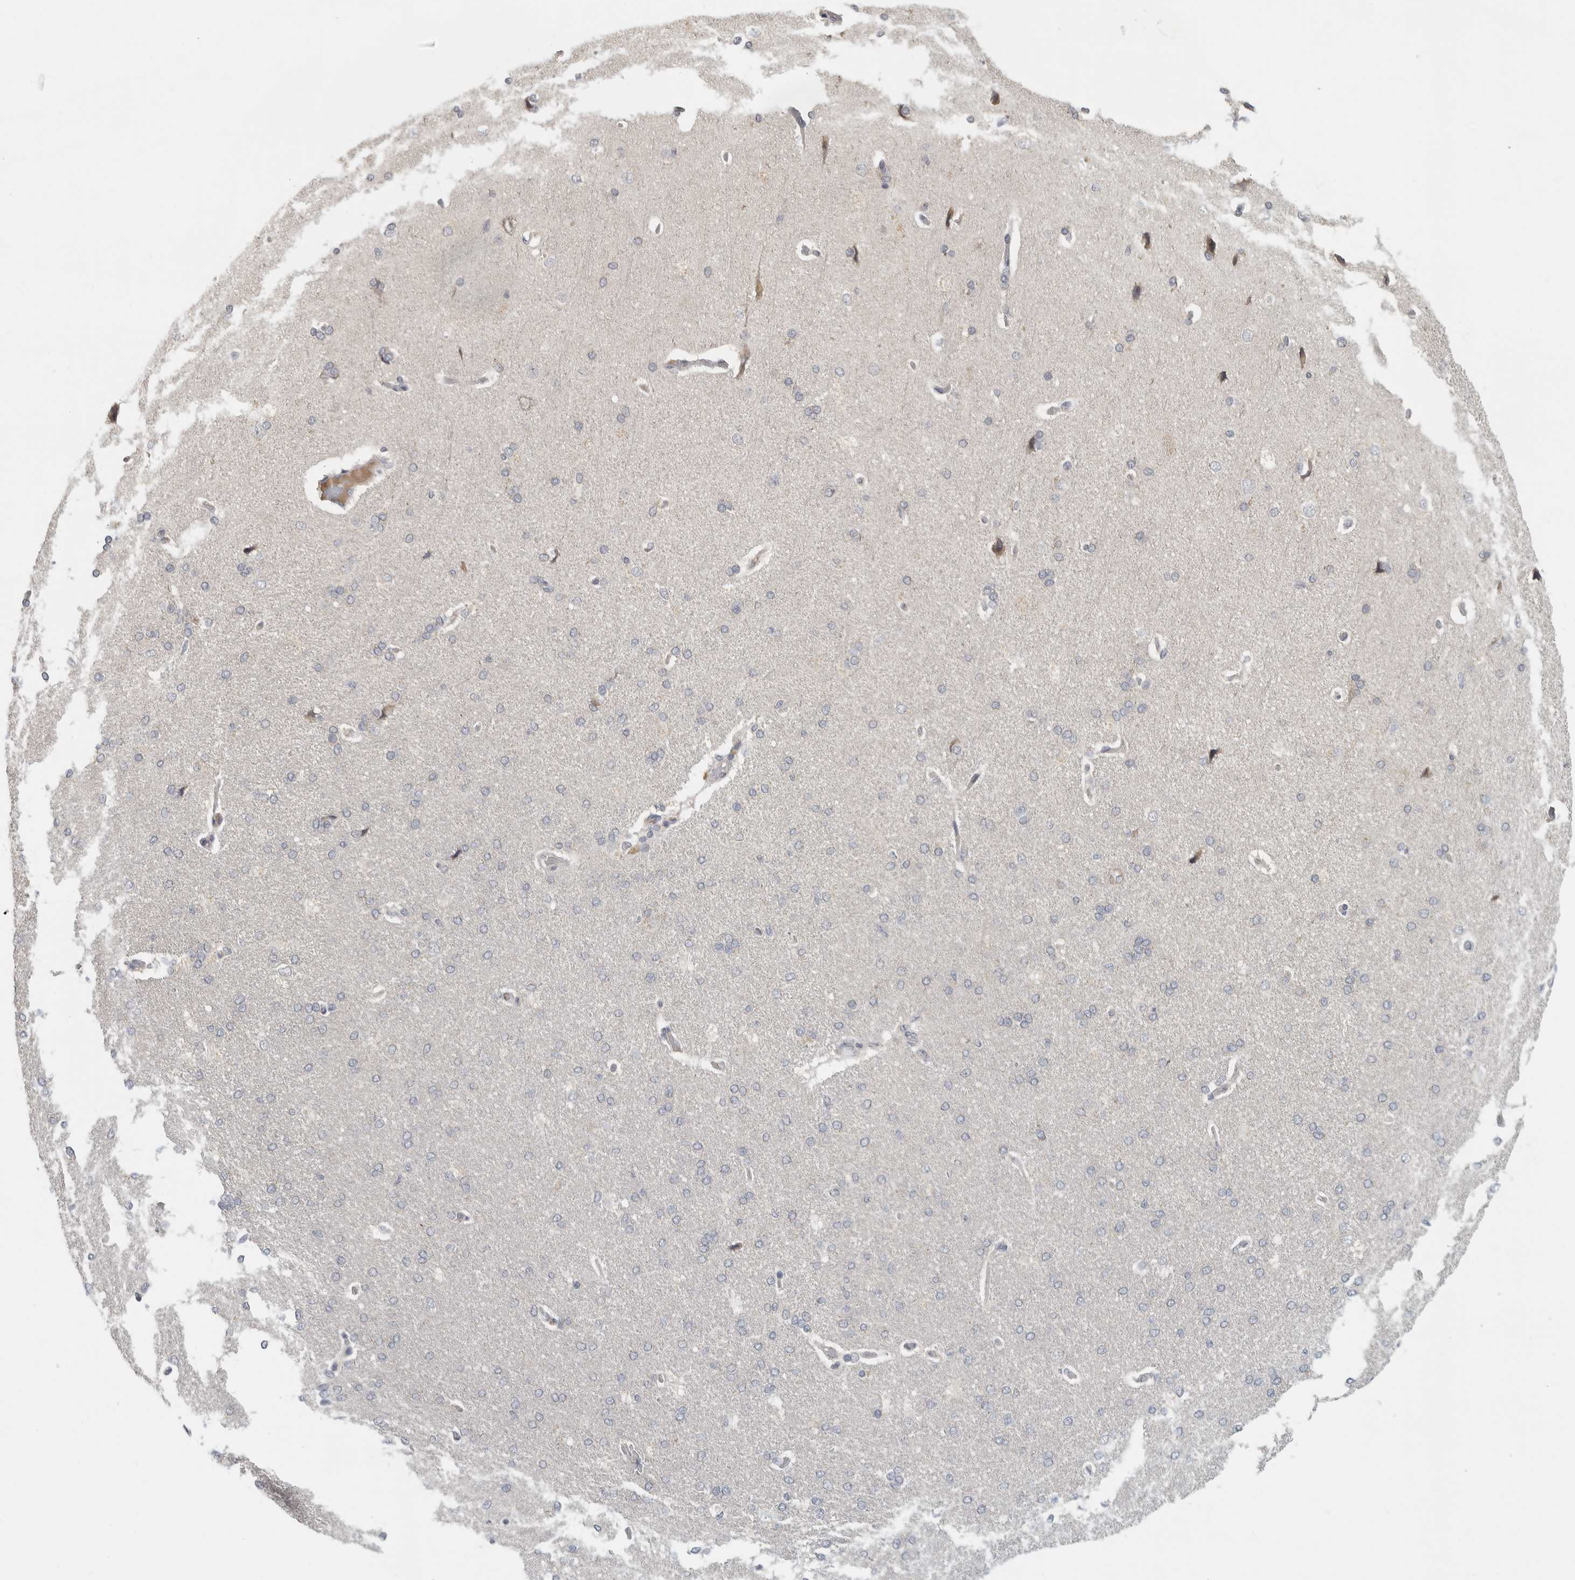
{"staining": {"intensity": "negative", "quantity": "none", "location": "none"}, "tissue": "cerebral cortex", "cell_type": "Endothelial cells", "image_type": "normal", "snomed": [{"axis": "morphology", "description": "Normal tissue, NOS"}, {"axis": "topography", "description": "Cerebral cortex"}], "caption": "This is an immunohistochemistry (IHC) photomicrograph of normal human cerebral cortex. There is no expression in endothelial cells.", "gene": "AFP", "patient": {"sex": "male", "age": 62}}